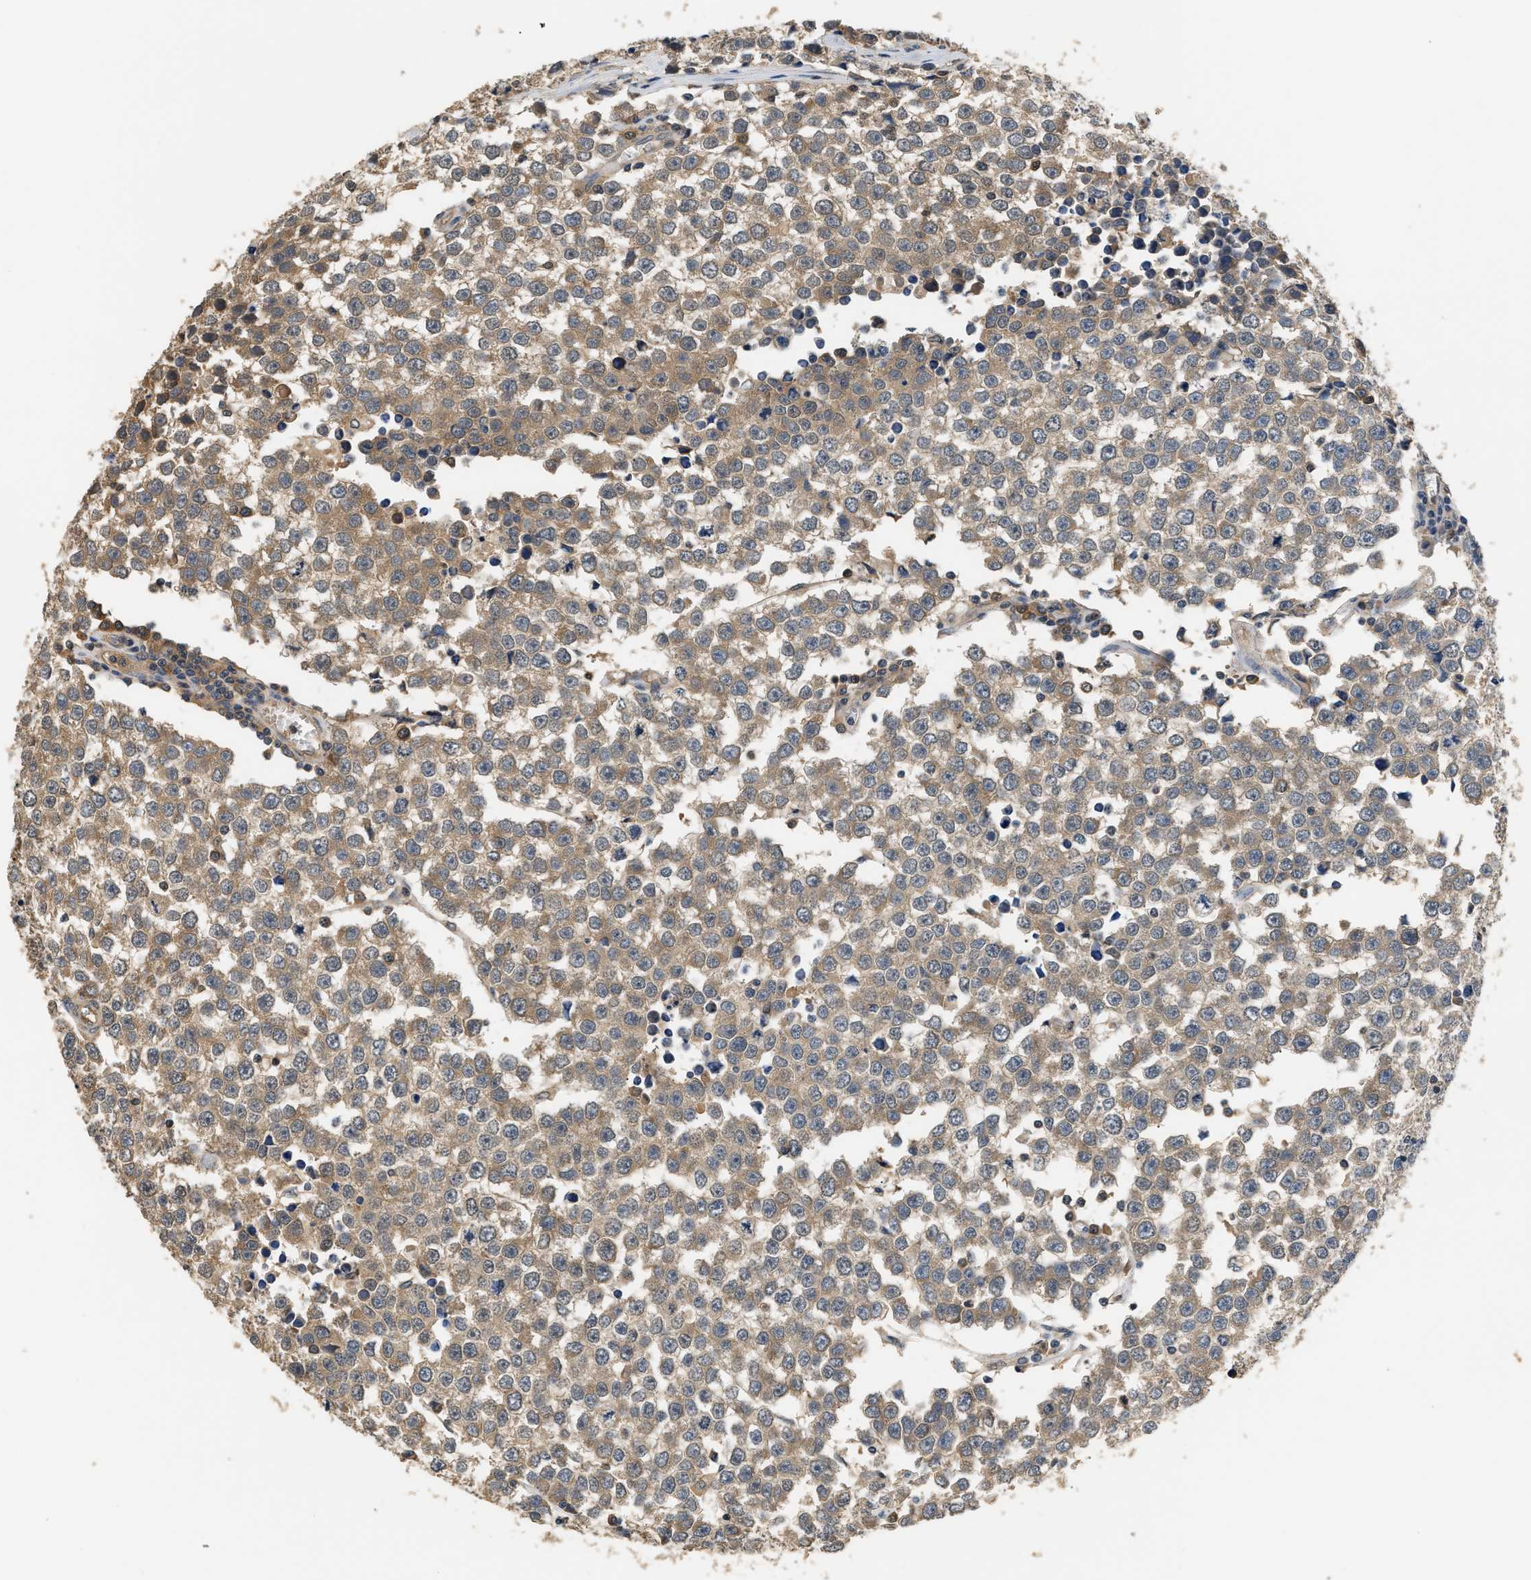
{"staining": {"intensity": "weak", "quantity": "25%-75%", "location": "cytoplasmic/membranous"}, "tissue": "testis cancer", "cell_type": "Tumor cells", "image_type": "cancer", "snomed": [{"axis": "morphology", "description": "Seminoma, NOS"}, {"axis": "morphology", "description": "Carcinoma, Embryonal, NOS"}, {"axis": "topography", "description": "Testis"}], "caption": "Embryonal carcinoma (testis) tissue demonstrates weak cytoplasmic/membranous positivity in approximately 25%-75% of tumor cells (Brightfield microscopy of DAB IHC at high magnification).", "gene": "GPI", "patient": {"sex": "male", "age": 36}}